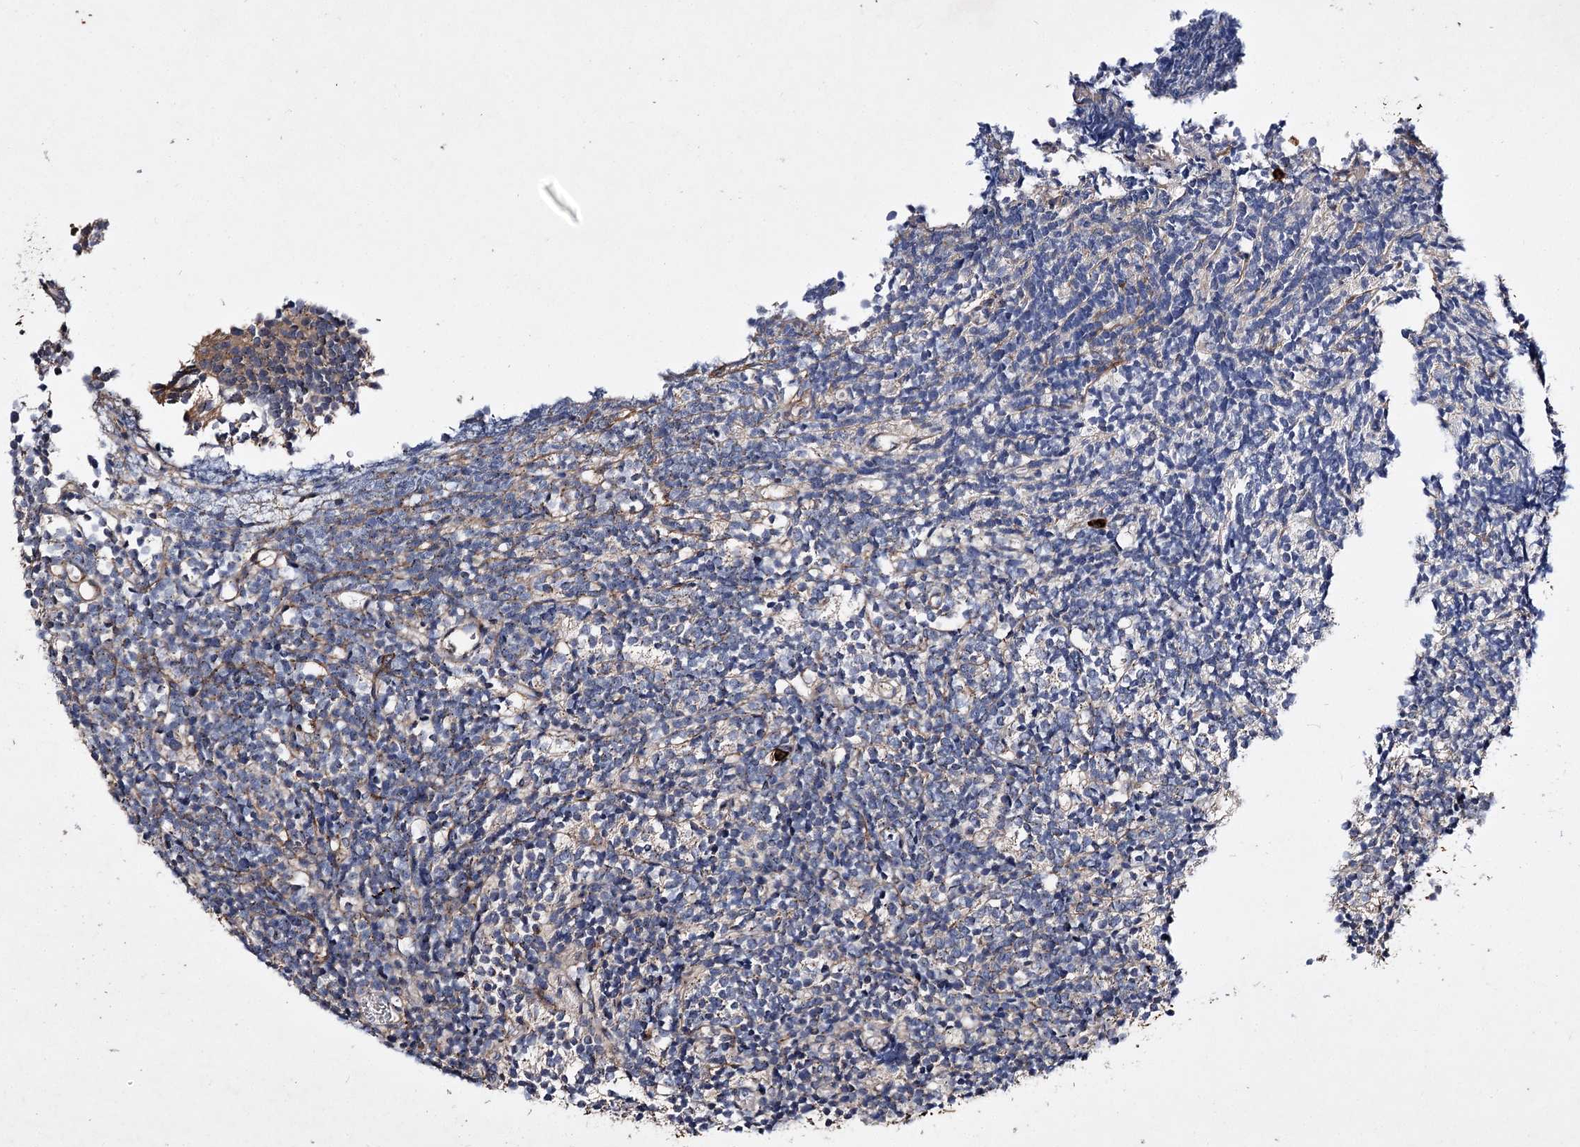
{"staining": {"intensity": "negative", "quantity": "none", "location": "none"}, "tissue": "glioma", "cell_type": "Tumor cells", "image_type": "cancer", "snomed": [{"axis": "morphology", "description": "Glioma, malignant, Low grade"}, {"axis": "topography", "description": "Brain"}], "caption": "This is an immunohistochemistry (IHC) micrograph of glioma. There is no positivity in tumor cells.", "gene": "MINDY3", "patient": {"sex": "female", "age": 1}}